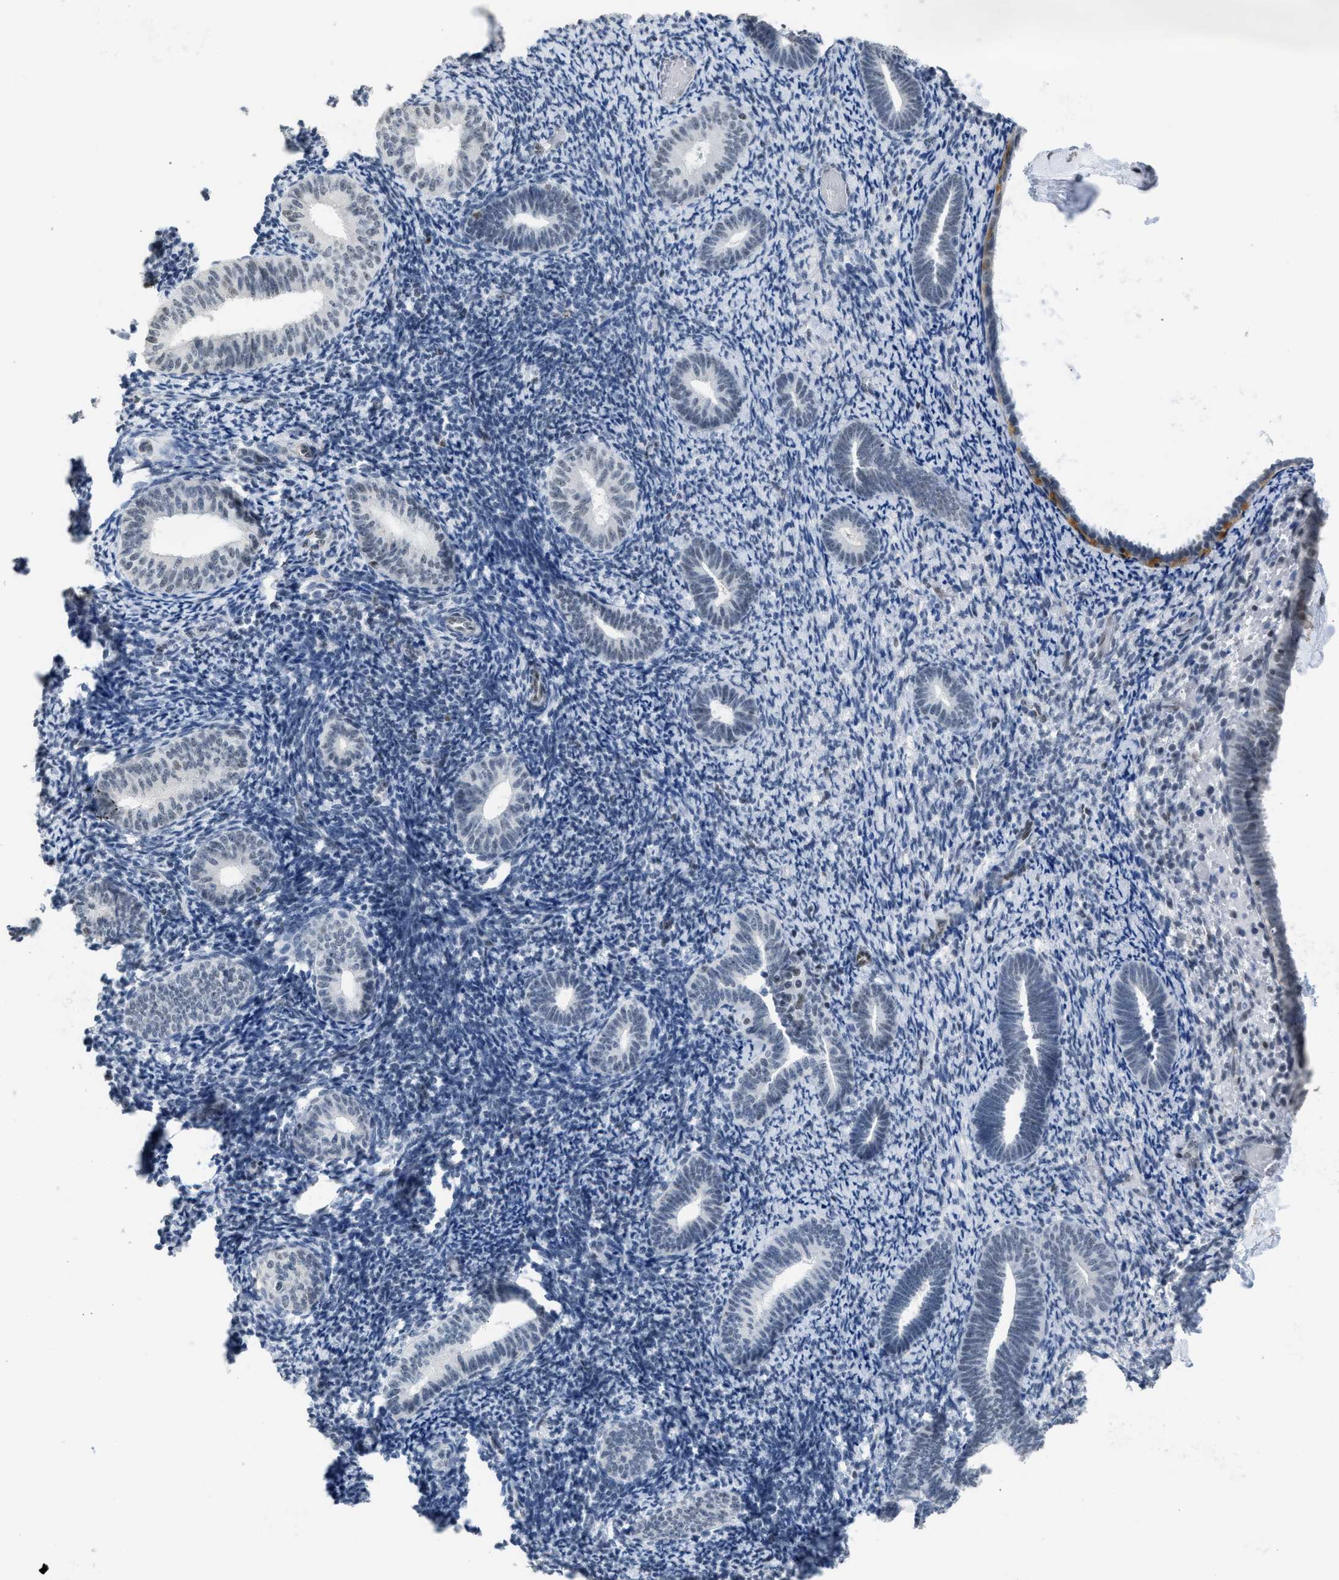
{"staining": {"intensity": "negative", "quantity": "none", "location": "none"}, "tissue": "endometrium", "cell_type": "Cells in endometrial stroma", "image_type": "normal", "snomed": [{"axis": "morphology", "description": "Normal tissue, NOS"}, {"axis": "topography", "description": "Endometrium"}], "caption": "Histopathology image shows no protein positivity in cells in endometrial stroma of unremarkable endometrium. (Brightfield microscopy of DAB IHC at high magnification).", "gene": "SCAF4", "patient": {"sex": "female", "age": 66}}